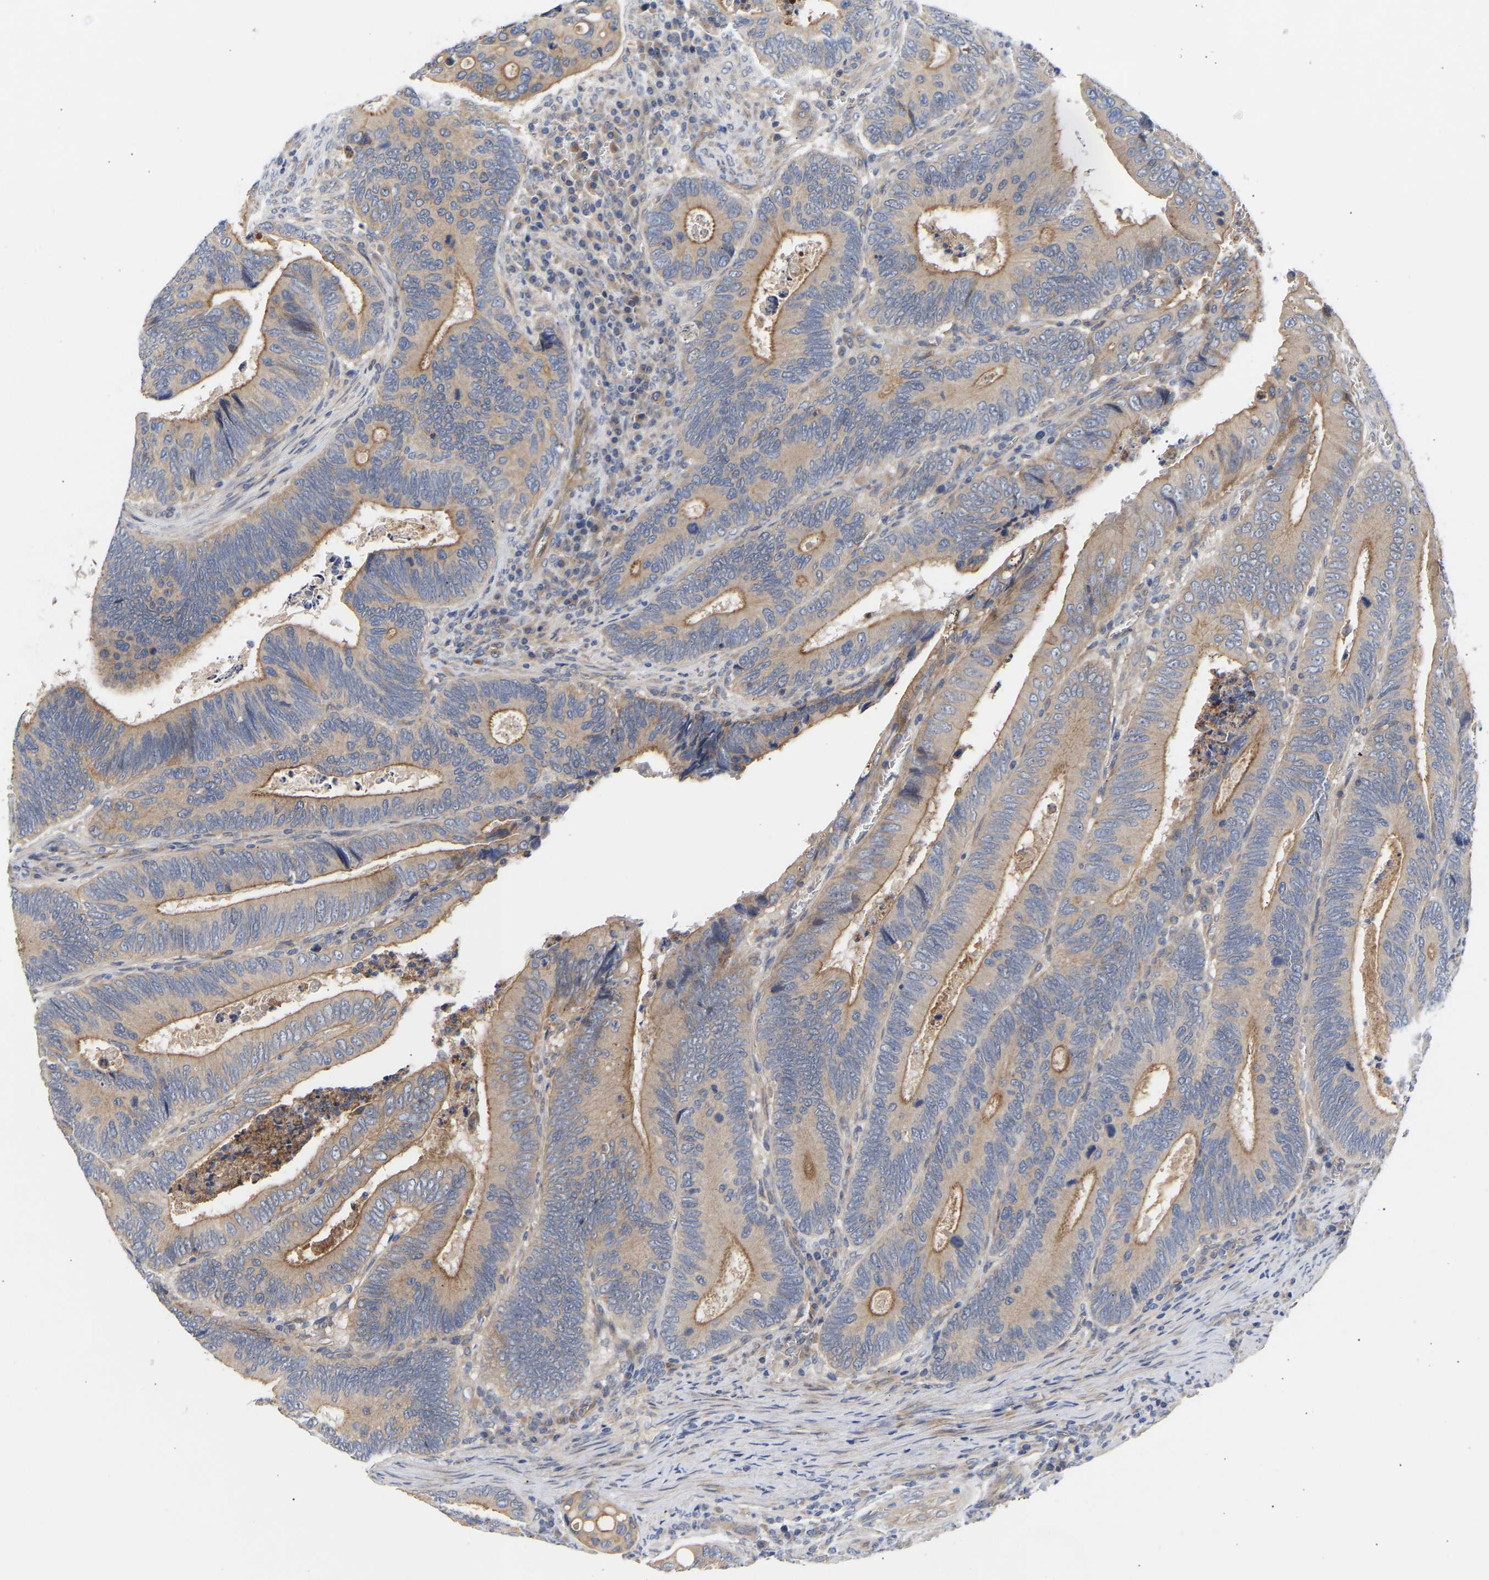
{"staining": {"intensity": "moderate", "quantity": ">75%", "location": "cytoplasmic/membranous"}, "tissue": "colorectal cancer", "cell_type": "Tumor cells", "image_type": "cancer", "snomed": [{"axis": "morphology", "description": "Inflammation, NOS"}, {"axis": "morphology", "description": "Adenocarcinoma, NOS"}, {"axis": "topography", "description": "Colon"}], "caption": "A medium amount of moderate cytoplasmic/membranous expression is present in about >75% of tumor cells in colorectal adenocarcinoma tissue.", "gene": "KASH5", "patient": {"sex": "male", "age": 72}}